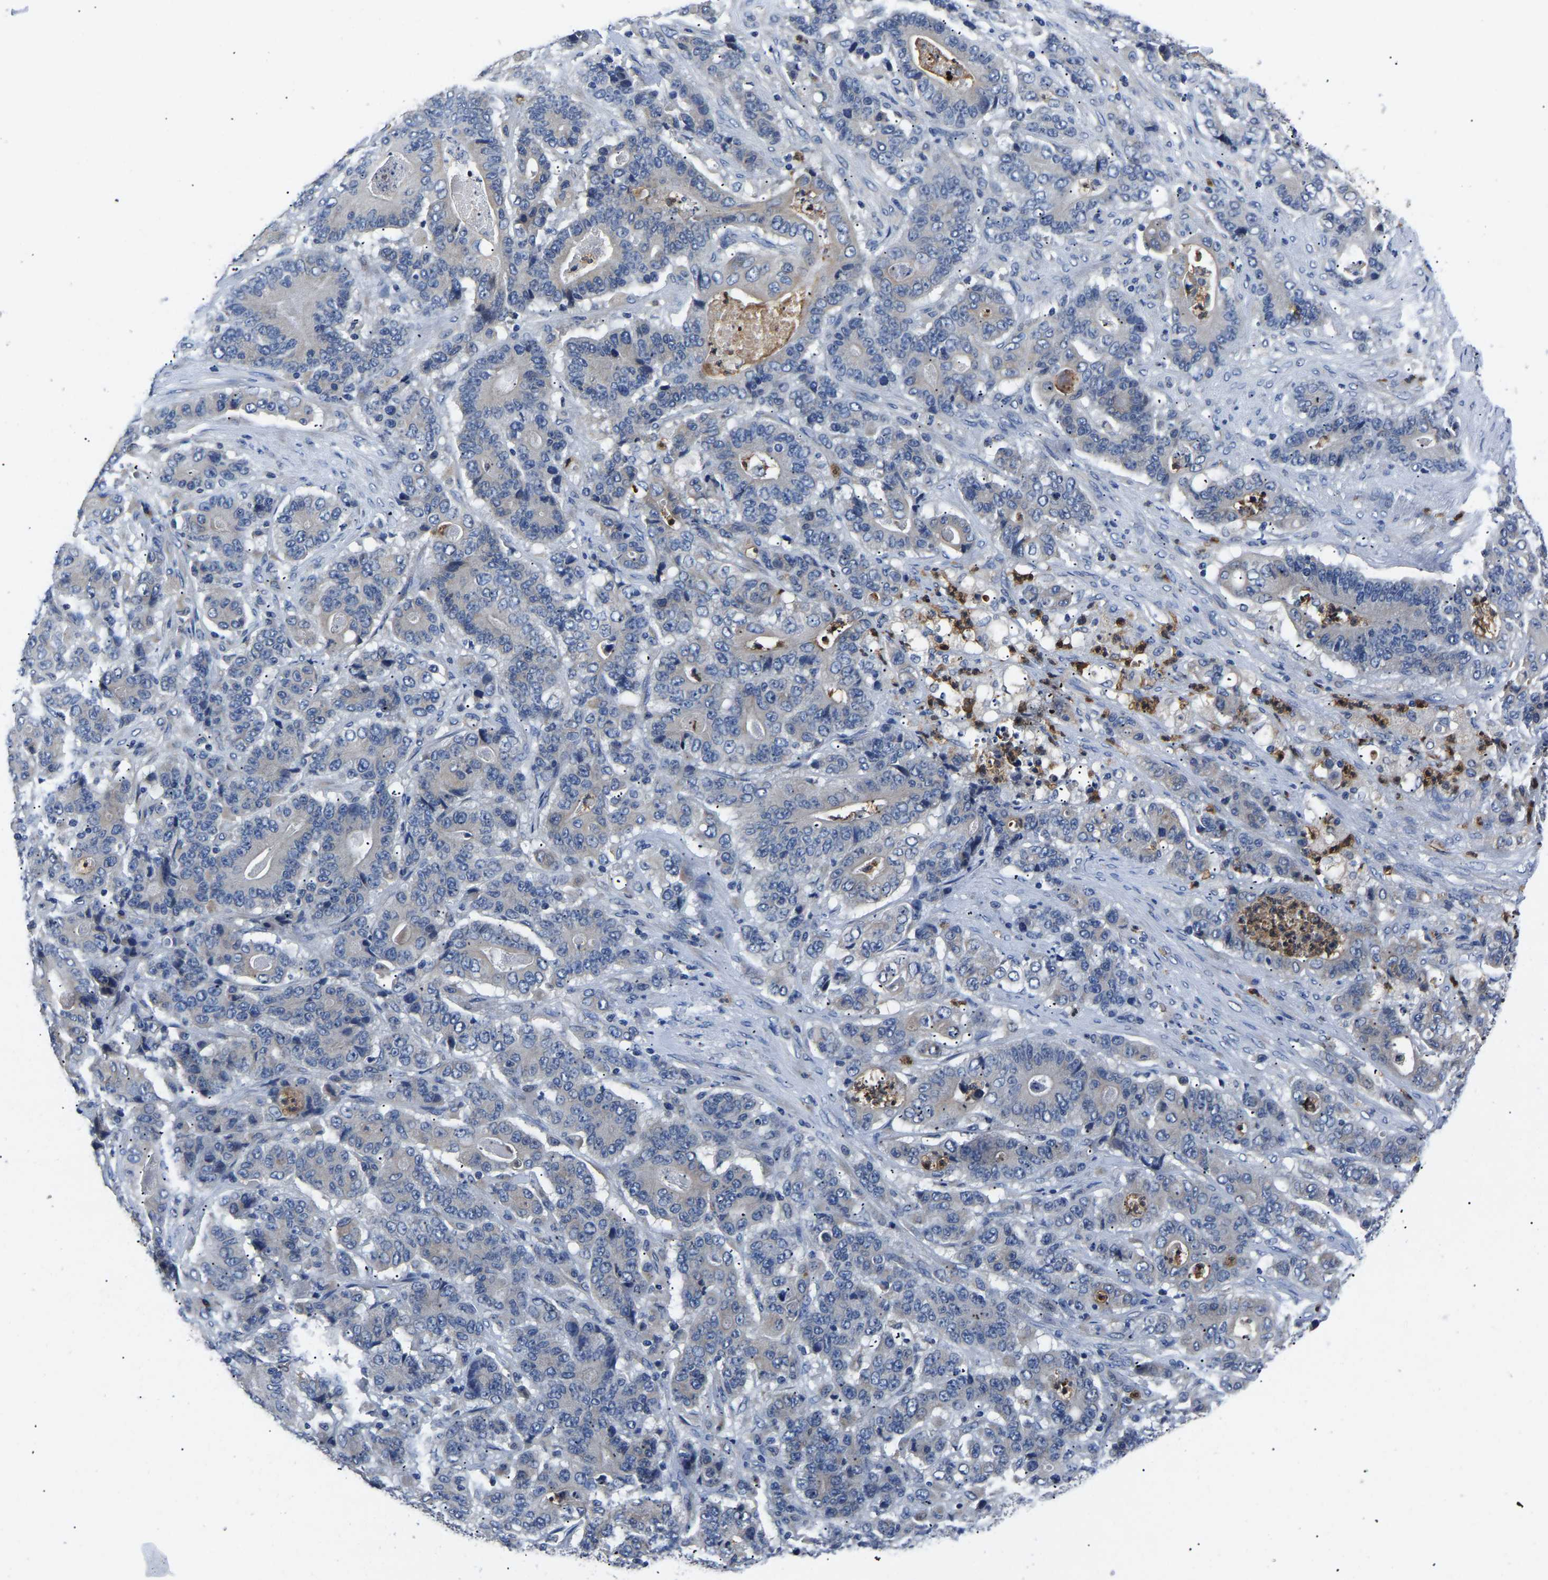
{"staining": {"intensity": "negative", "quantity": "none", "location": "none"}, "tissue": "stomach cancer", "cell_type": "Tumor cells", "image_type": "cancer", "snomed": [{"axis": "morphology", "description": "Adenocarcinoma, NOS"}, {"axis": "topography", "description": "Stomach"}], "caption": "An immunohistochemistry (IHC) photomicrograph of stomach cancer (adenocarcinoma) is shown. There is no staining in tumor cells of stomach cancer (adenocarcinoma).", "gene": "TOR1B", "patient": {"sex": "female", "age": 73}}